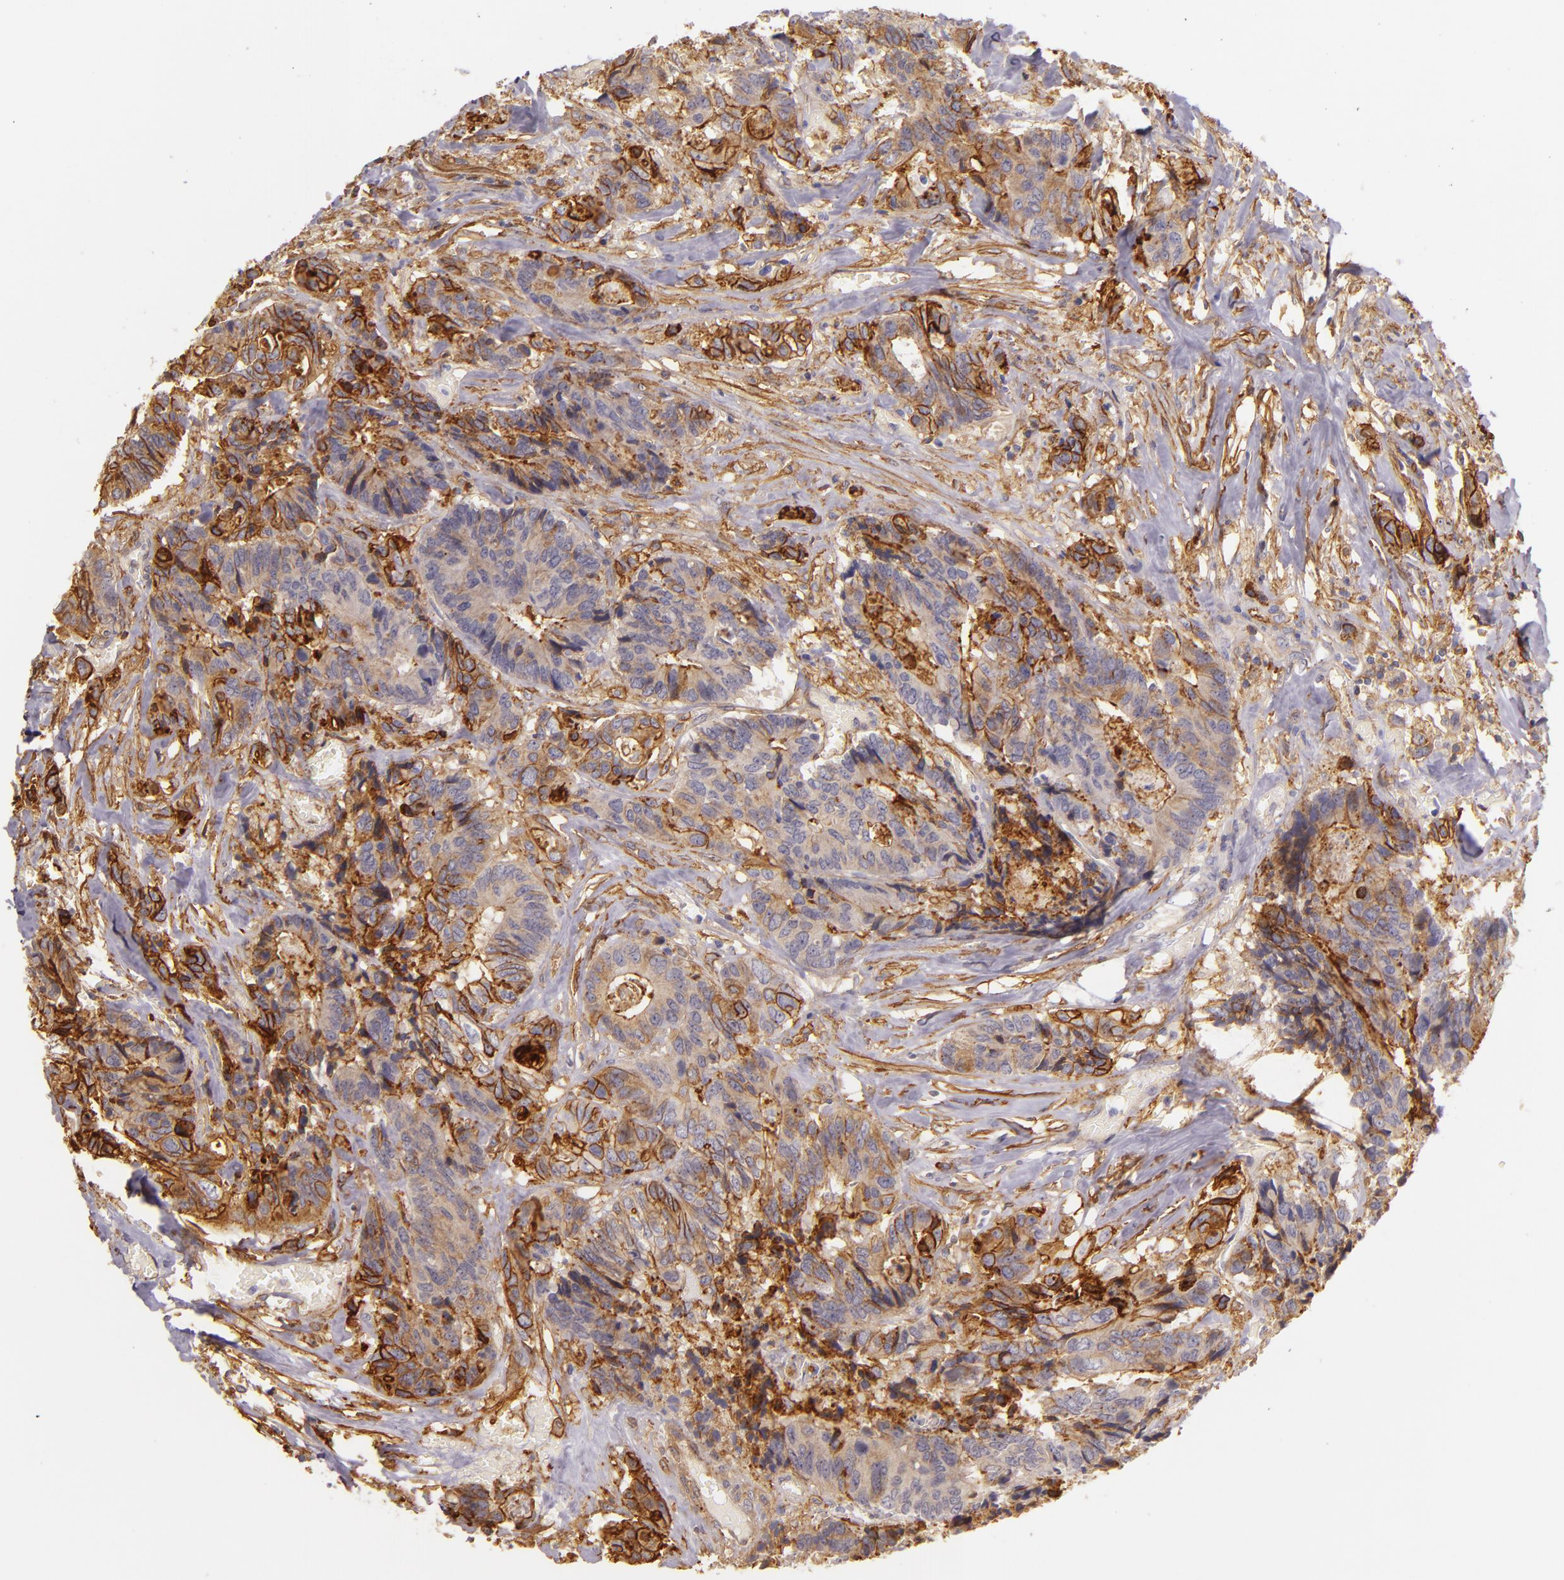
{"staining": {"intensity": "strong", "quantity": "<25%", "location": "cytoplasmic/membranous"}, "tissue": "colorectal cancer", "cell_type": "Tumor cells", "image_type": "cancer", "snomed": [{"axis": "morphology", "description": "Adenocarcinoma, NOS"}, {"axis": "topography", "description": "Rectum"}], "caption": "This is a micrograph of IHC staining of colorectal cancer (adenocarcinoma), which shows strong expression in the cytoplasmic/membranous of tumor cells.", "gene": "CTSF", "patient": {"sex": "male", "age": 55}}